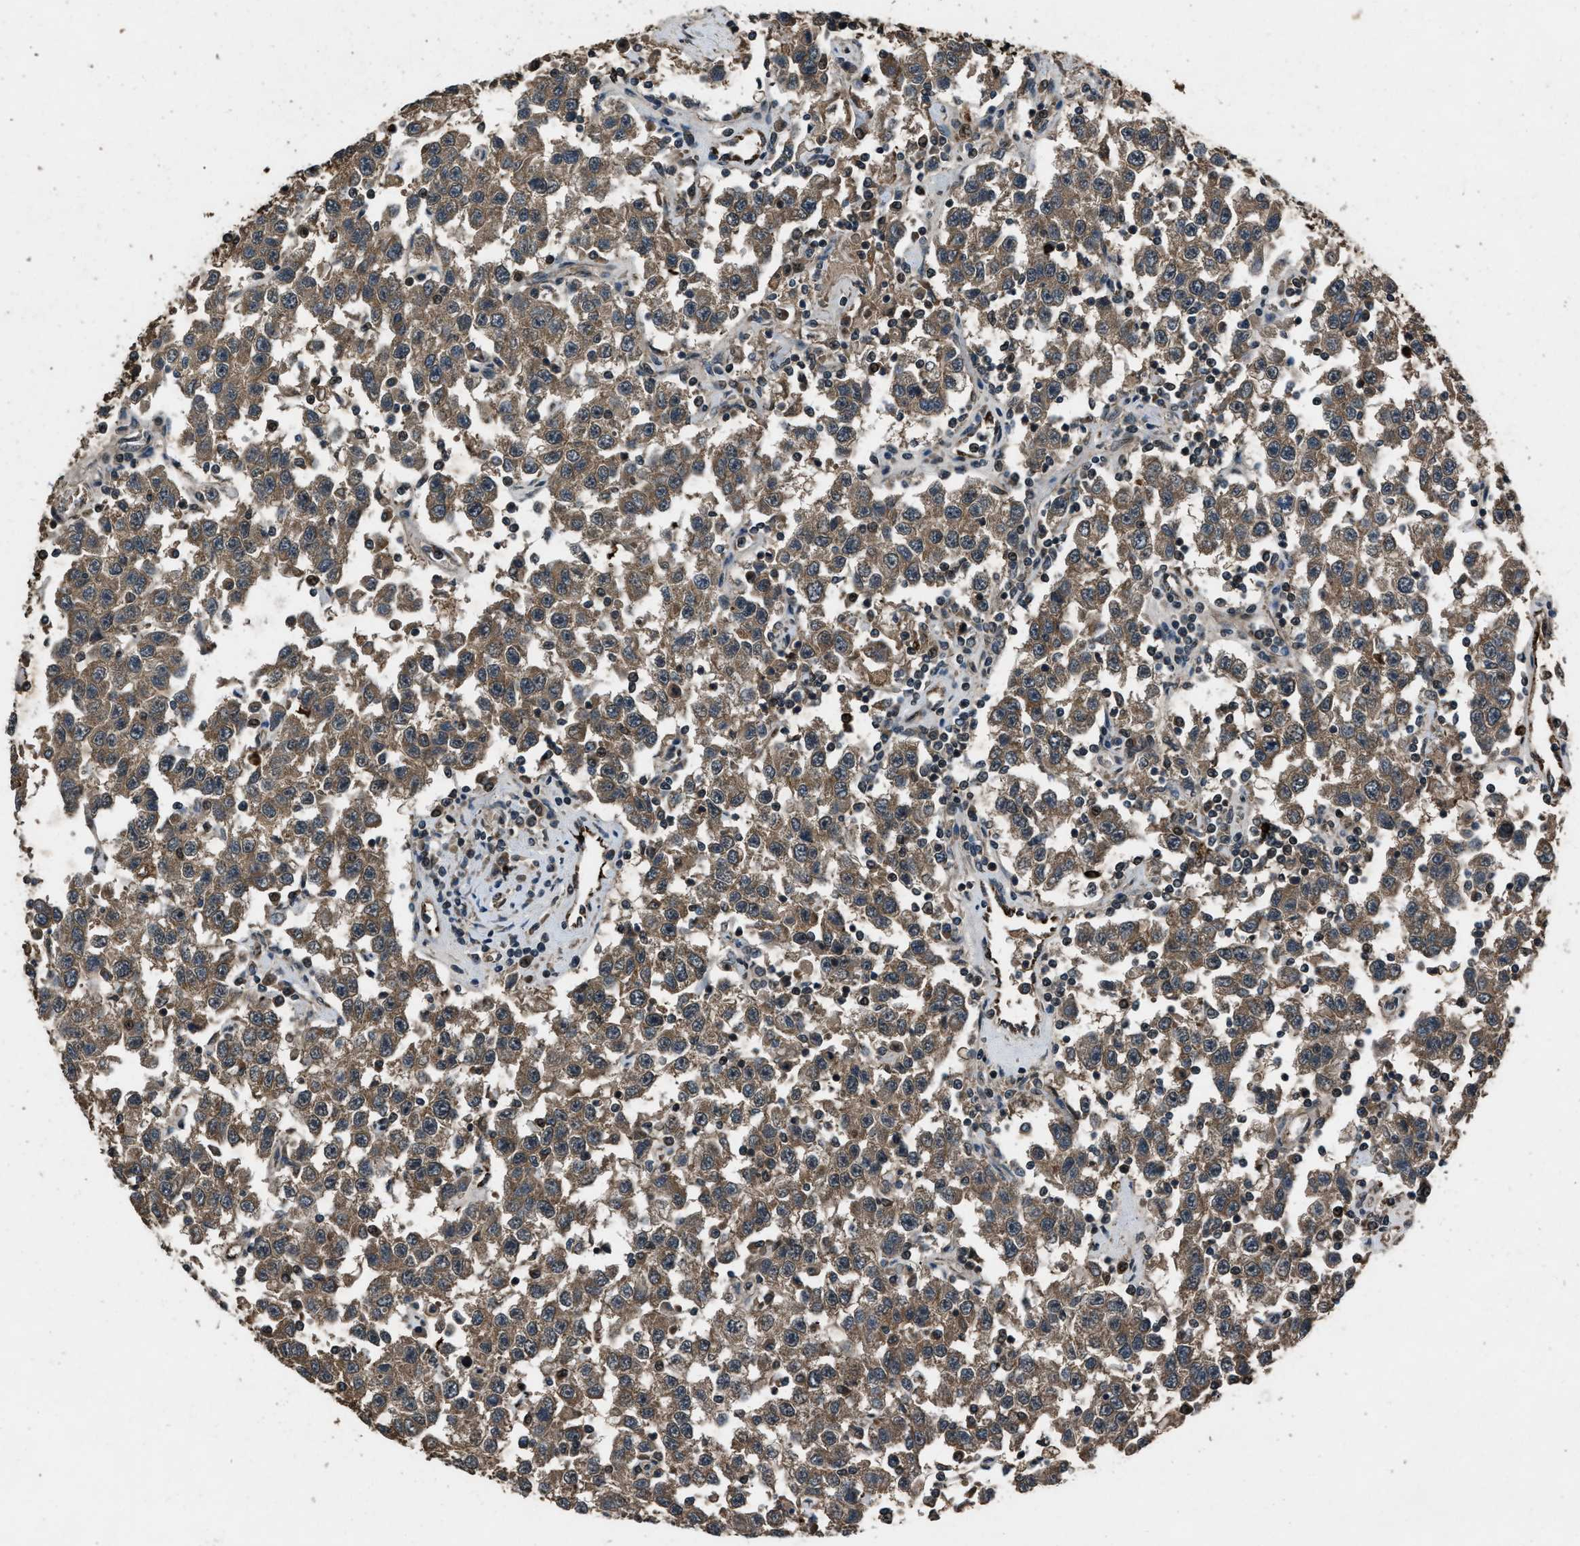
{"staining": {"intensity": "moderate", "quantity": ">75%", "location": "cytoplasmic/membranous"}, "tissue": "testis cancer", "cell_type": "Tumor cells", "image_type": "cancer", "snomed": [{"axis": "morphology", "description": "Seminoma, NOS"}, {"axis": "topography", "description": "Testis"}], "caption": "About >75% of tumor cells in testis cancer show moderate cytoplasmic/membranous protein positivity as visualized by brown immunohistochemical staining.", "gene": "IRAK4", "patient": {"sex": "male", "age": 41}}